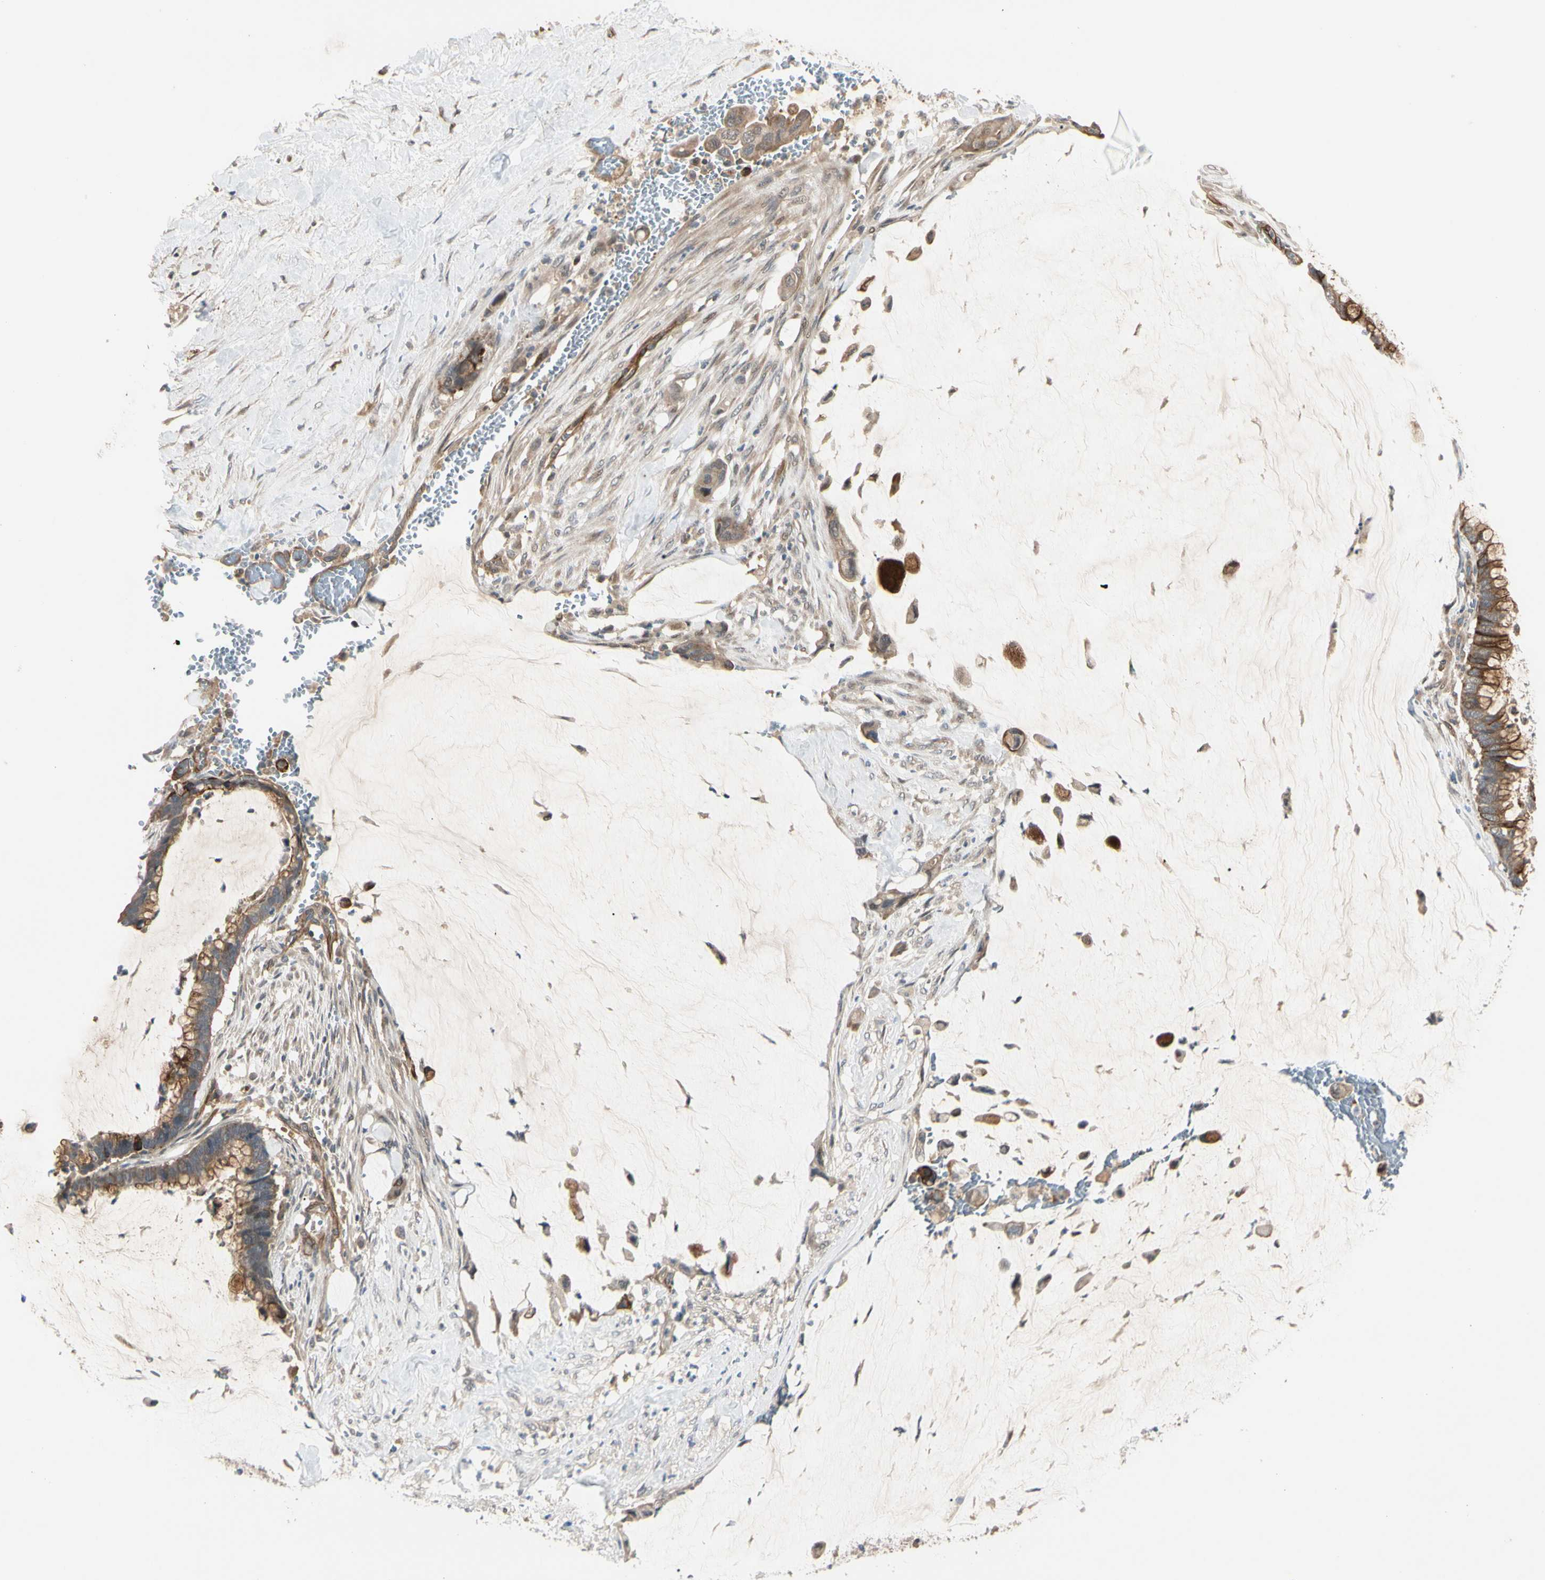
{"staining": {"intensity": "moderate", "quantity": ">75%", "location": "cytoplasmic/membranous"}, "tissue": "pancreatic cancer", "cell_type": "Tumor cells", "image_type": "cancer", "snomed": [{"axis": "morphology", "description": "Adenocarcinoma, NOS"}, {"axis": "topography", "description": "Pancreas"}], "caption": "Immunohistochemistry of adenocarcinoma (pancreatic) displays medium levels of moderate cytoplasmic/membranous staining in approximately >75% of tumor cells.", "gene": "ATG4C", "patient": {"sex": "male", "age": 41}}